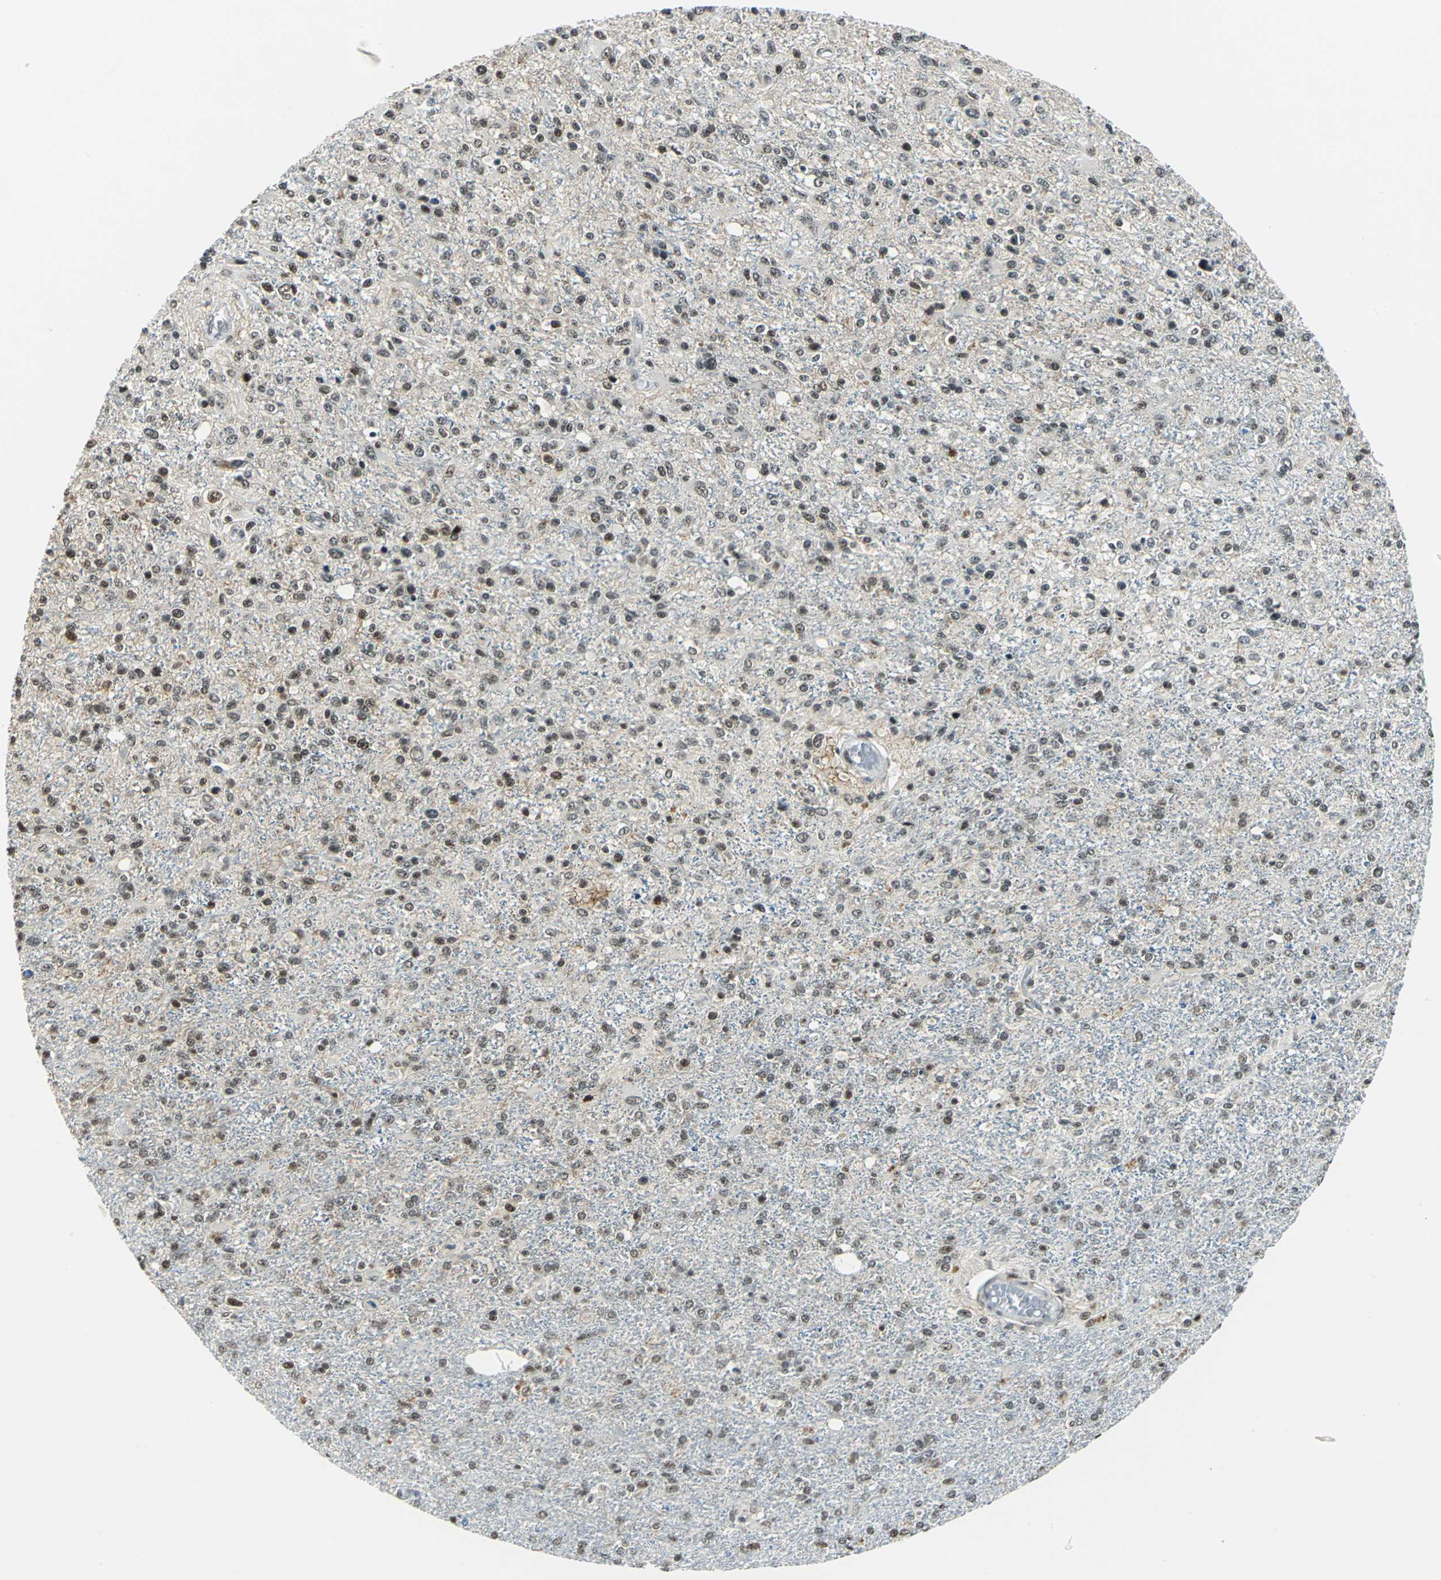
{"staining": {"intensity": "moderate", "quantity": ">75%", "location": "nuclear"}, "tissue": "glioma", "cell_type": "Tumor cells", "image_type": "cancer", "snomed": [{"axis": "morphology", "description": "Glioma, malignant, High grade"}, {"axis": "topography", "description": "Cerebral cortex"}], "caption": "Protein expression analysis of human glioma reveals moderate nuclear staining in about >75% of tumor cells.", "gene": "KAT6B", "patient": {"sex": "male", "age": 76}}